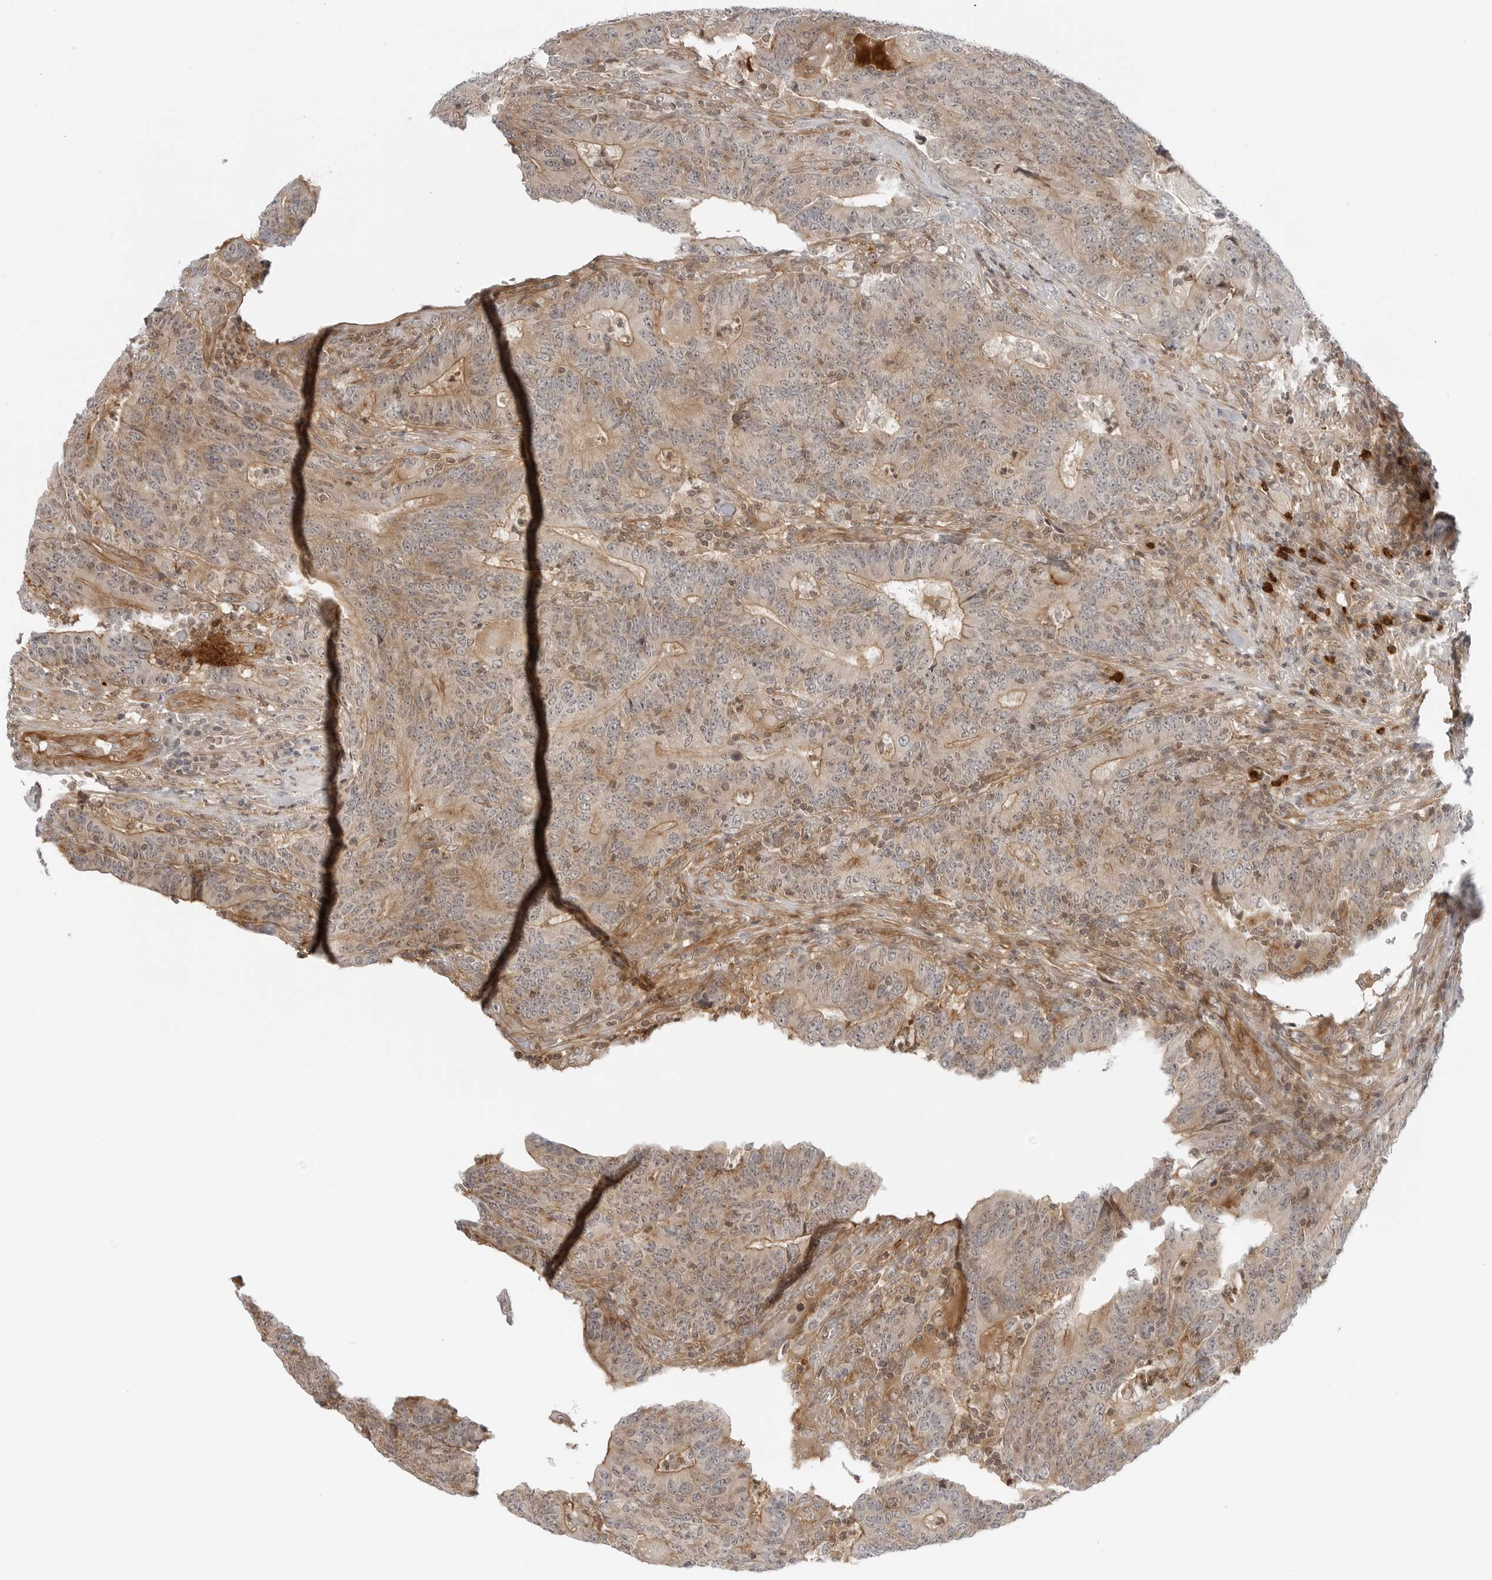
{"staining": {"intensity": "moderate", "quantity": "<25%", "location": "cytoplasmic/membranous"}, "tissue": "colorectal cancer", "cell_type": "Tumor cells", "image_type": "cancer", "snomed": [{"axis": "morphology", "description": "Normal tissue, NOS"}, {"axis": "morphology", "description": "Adenocarcinoma, NOS"}, {"axis": "topography", "description": "Colon"}], "caption": "Moderate cytoplasmic/membranous positivity is identified in about <25% of tumor cells in colorectal adenocarcinoma. Immunohistochemistry stains the protein in brown and the nuclei are stained blue.", "gene": "STXBP3", "patient": {"sex": "female", "age": 75}}